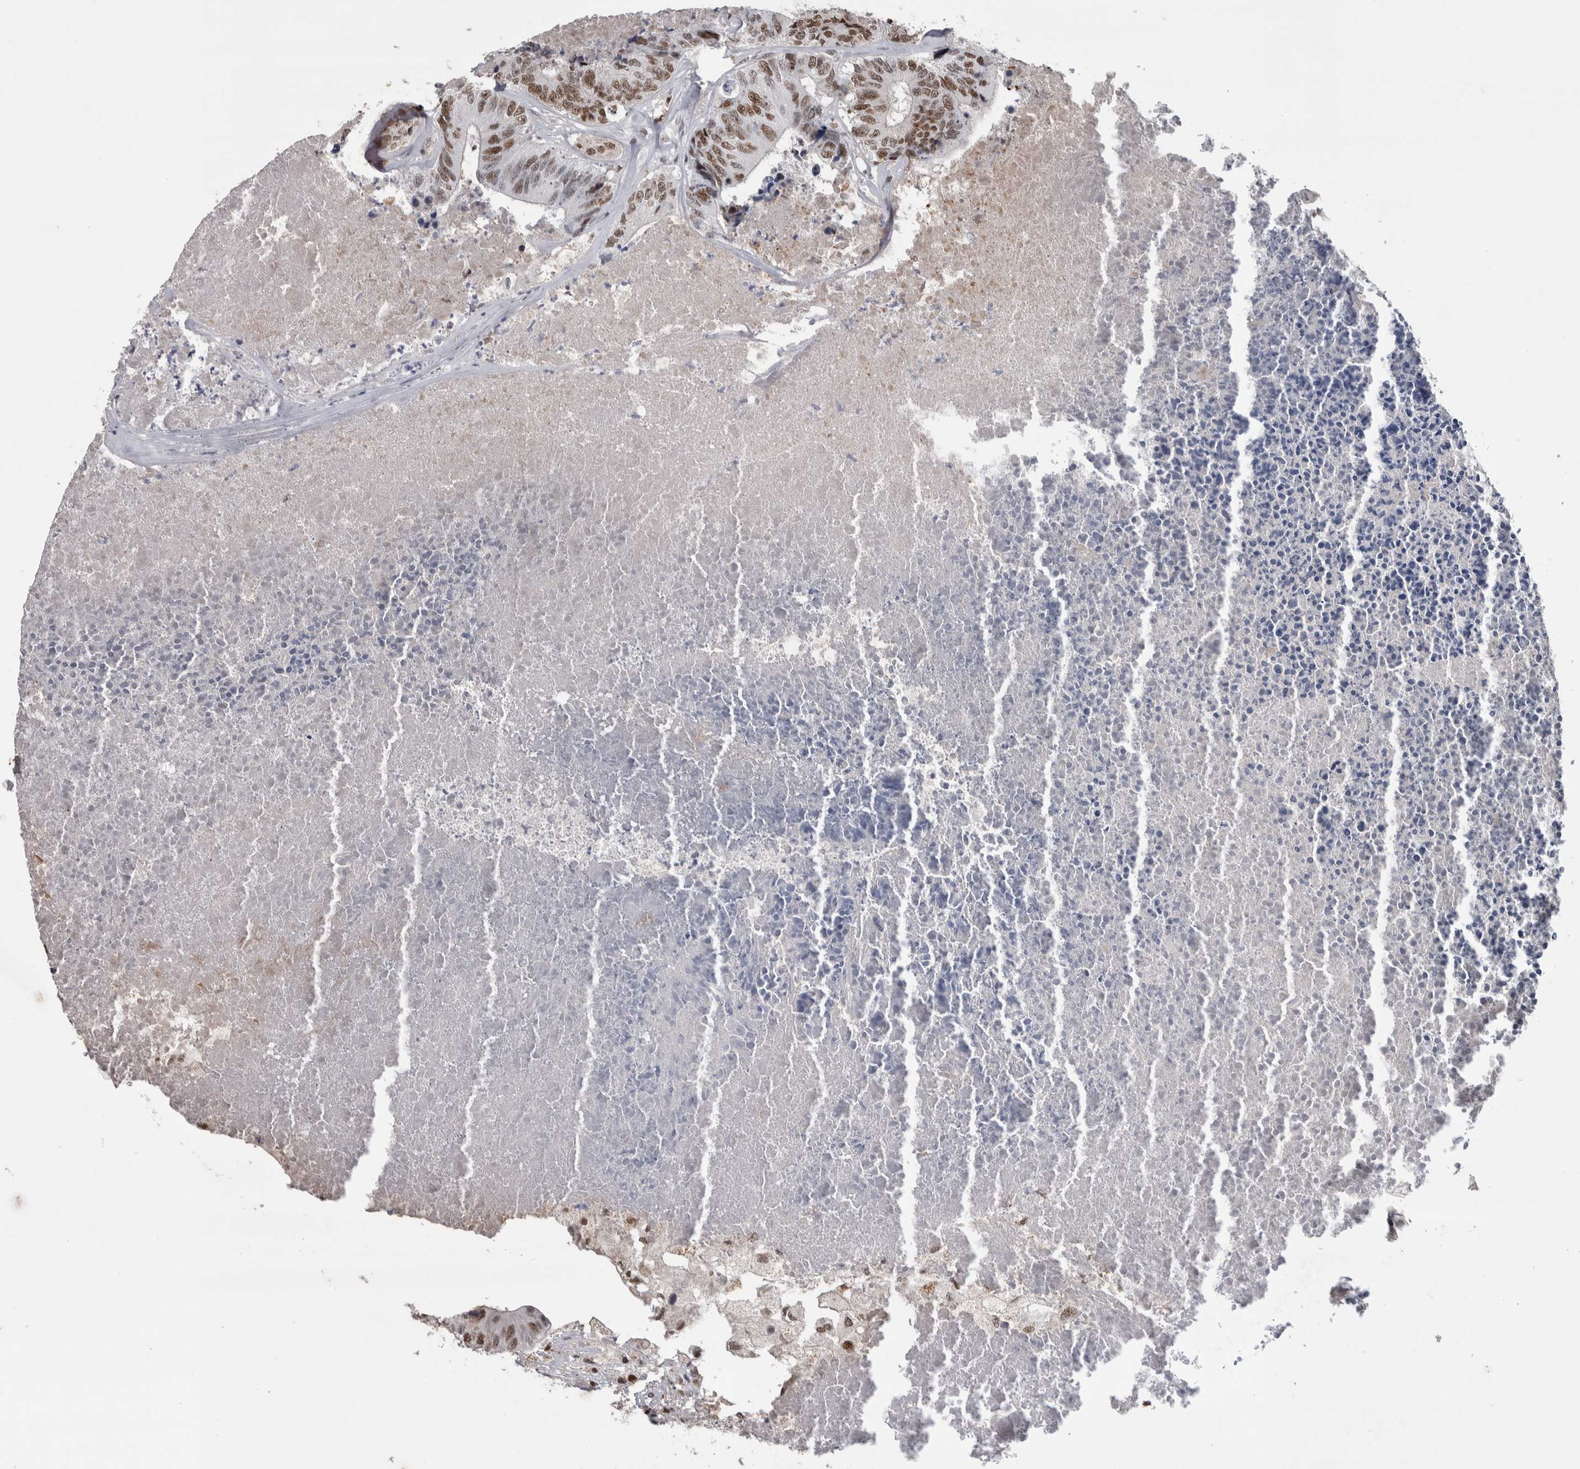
{"staining": {"intensity": "moderate", "quantity": ">75%", "location": "nuclear"}, "tissue": "colorectal cancer", "cell_type": "Tumor cells", "image_type": "cancer", "snomed": [{"axis": "morphology", "description": "Adenocarcinoma, NOS"}, {"axis": "topography", "description": "Colon"}], "caption": "A brown stain labels moderate nuclear staining of a protein in human colorectal cancer tumor cells. (DAB = brown stain, brightfield microscopy at high magnification).", "gene": "POLD2", "patient": {"sex": "female", "age": 67}}